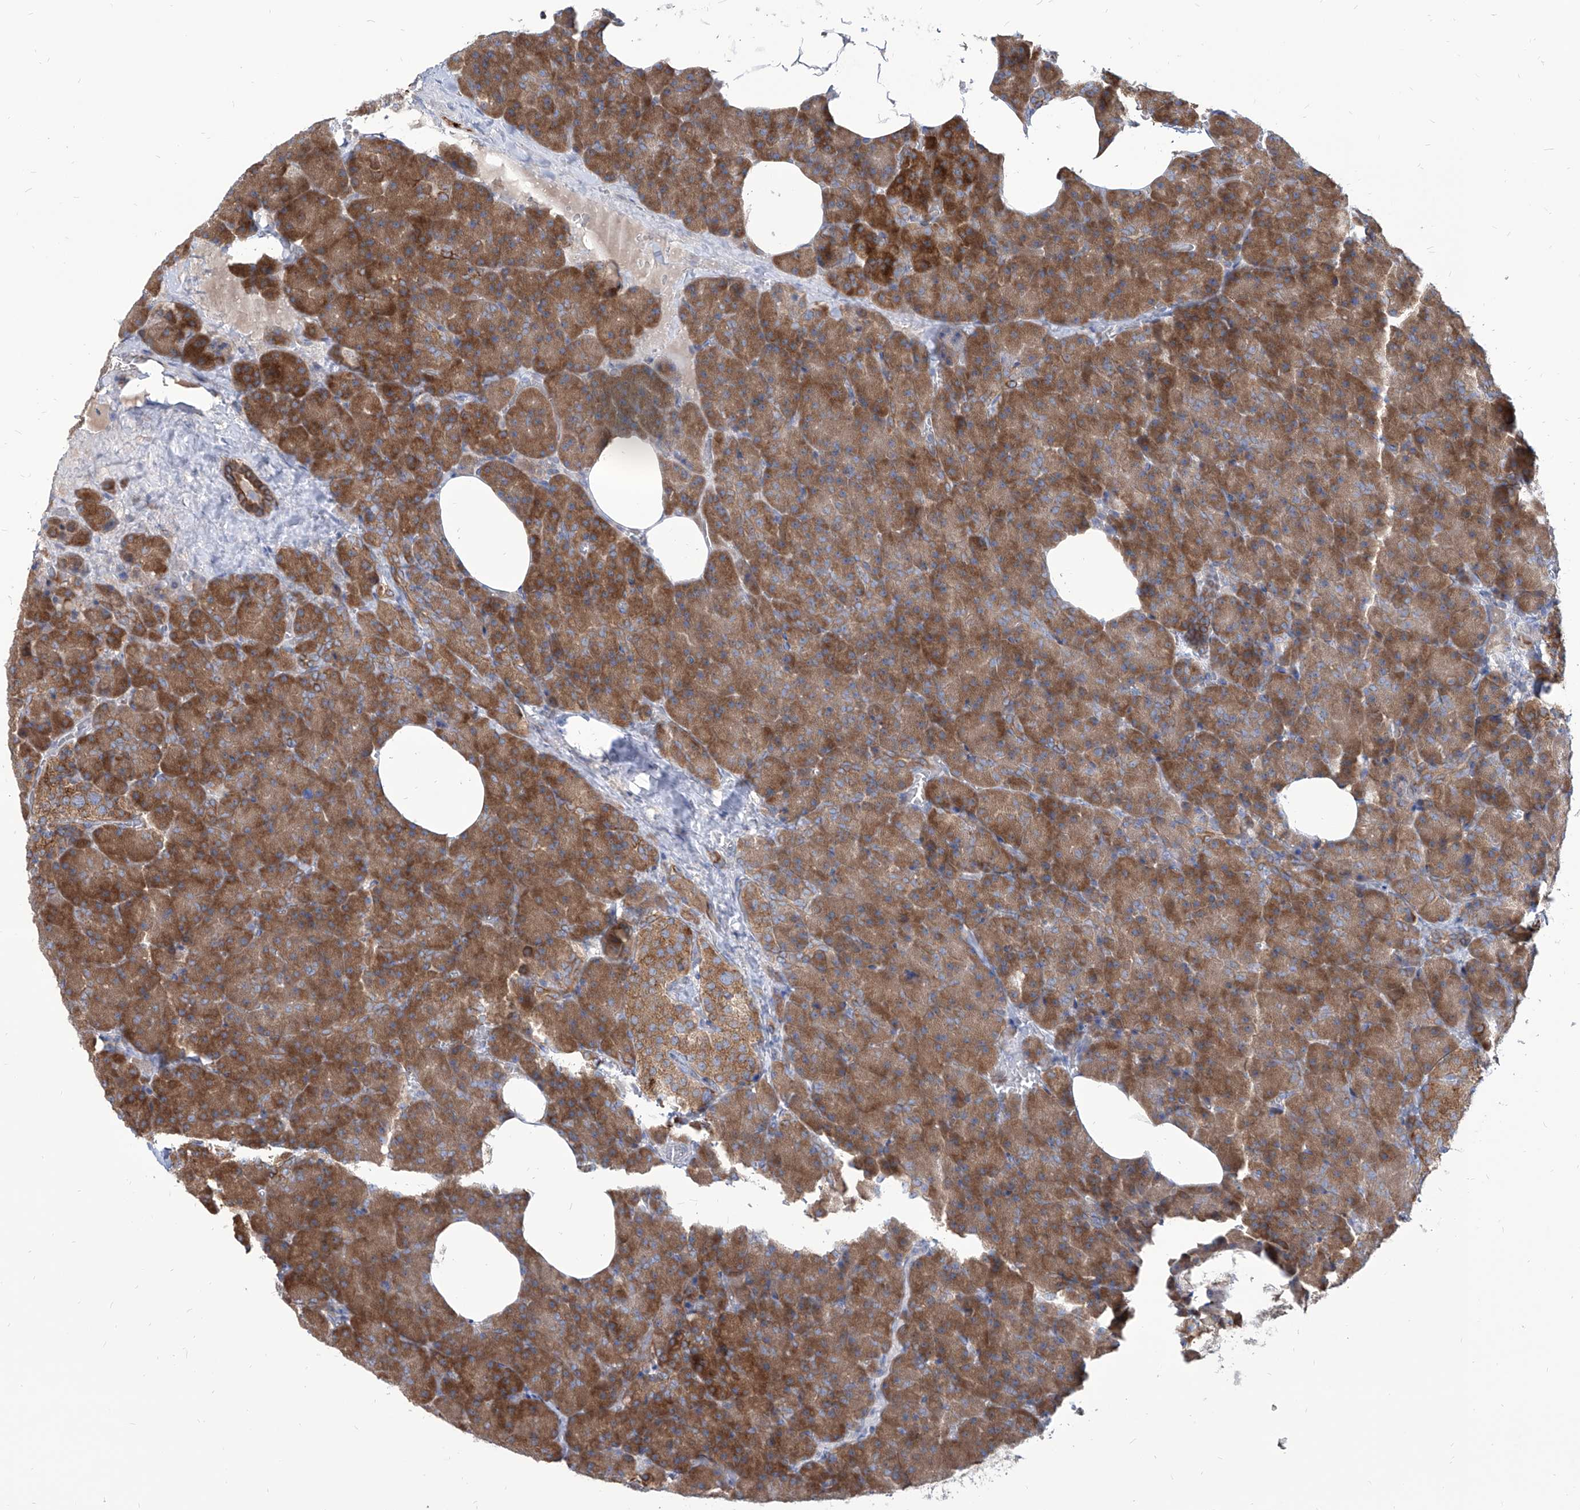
{"staining": {"intensity": "moderate", "quantity": ">75%", "location": "cytoplasmic/membranous"}, "tissue": "pancreas", "cell_type": "Exocrine glandular cells", "image_type": "normal", "snomed": [{"axis": "morphology", "description": "Normal tissue, NOS"}, {"axis": "morphology", "description": "Carcinoid, malignant, NOS"}, {"axis": "topography", "description": "Pancreas"}], "caption": "Human pancreas stained for a protein (brown) exhibits moderate cytoplasmic/membranous positive staining in approximately >75% of exocrine glandular cells.", "gene": "FAM83B", "patient": {"sex": "female", "age": 35}}